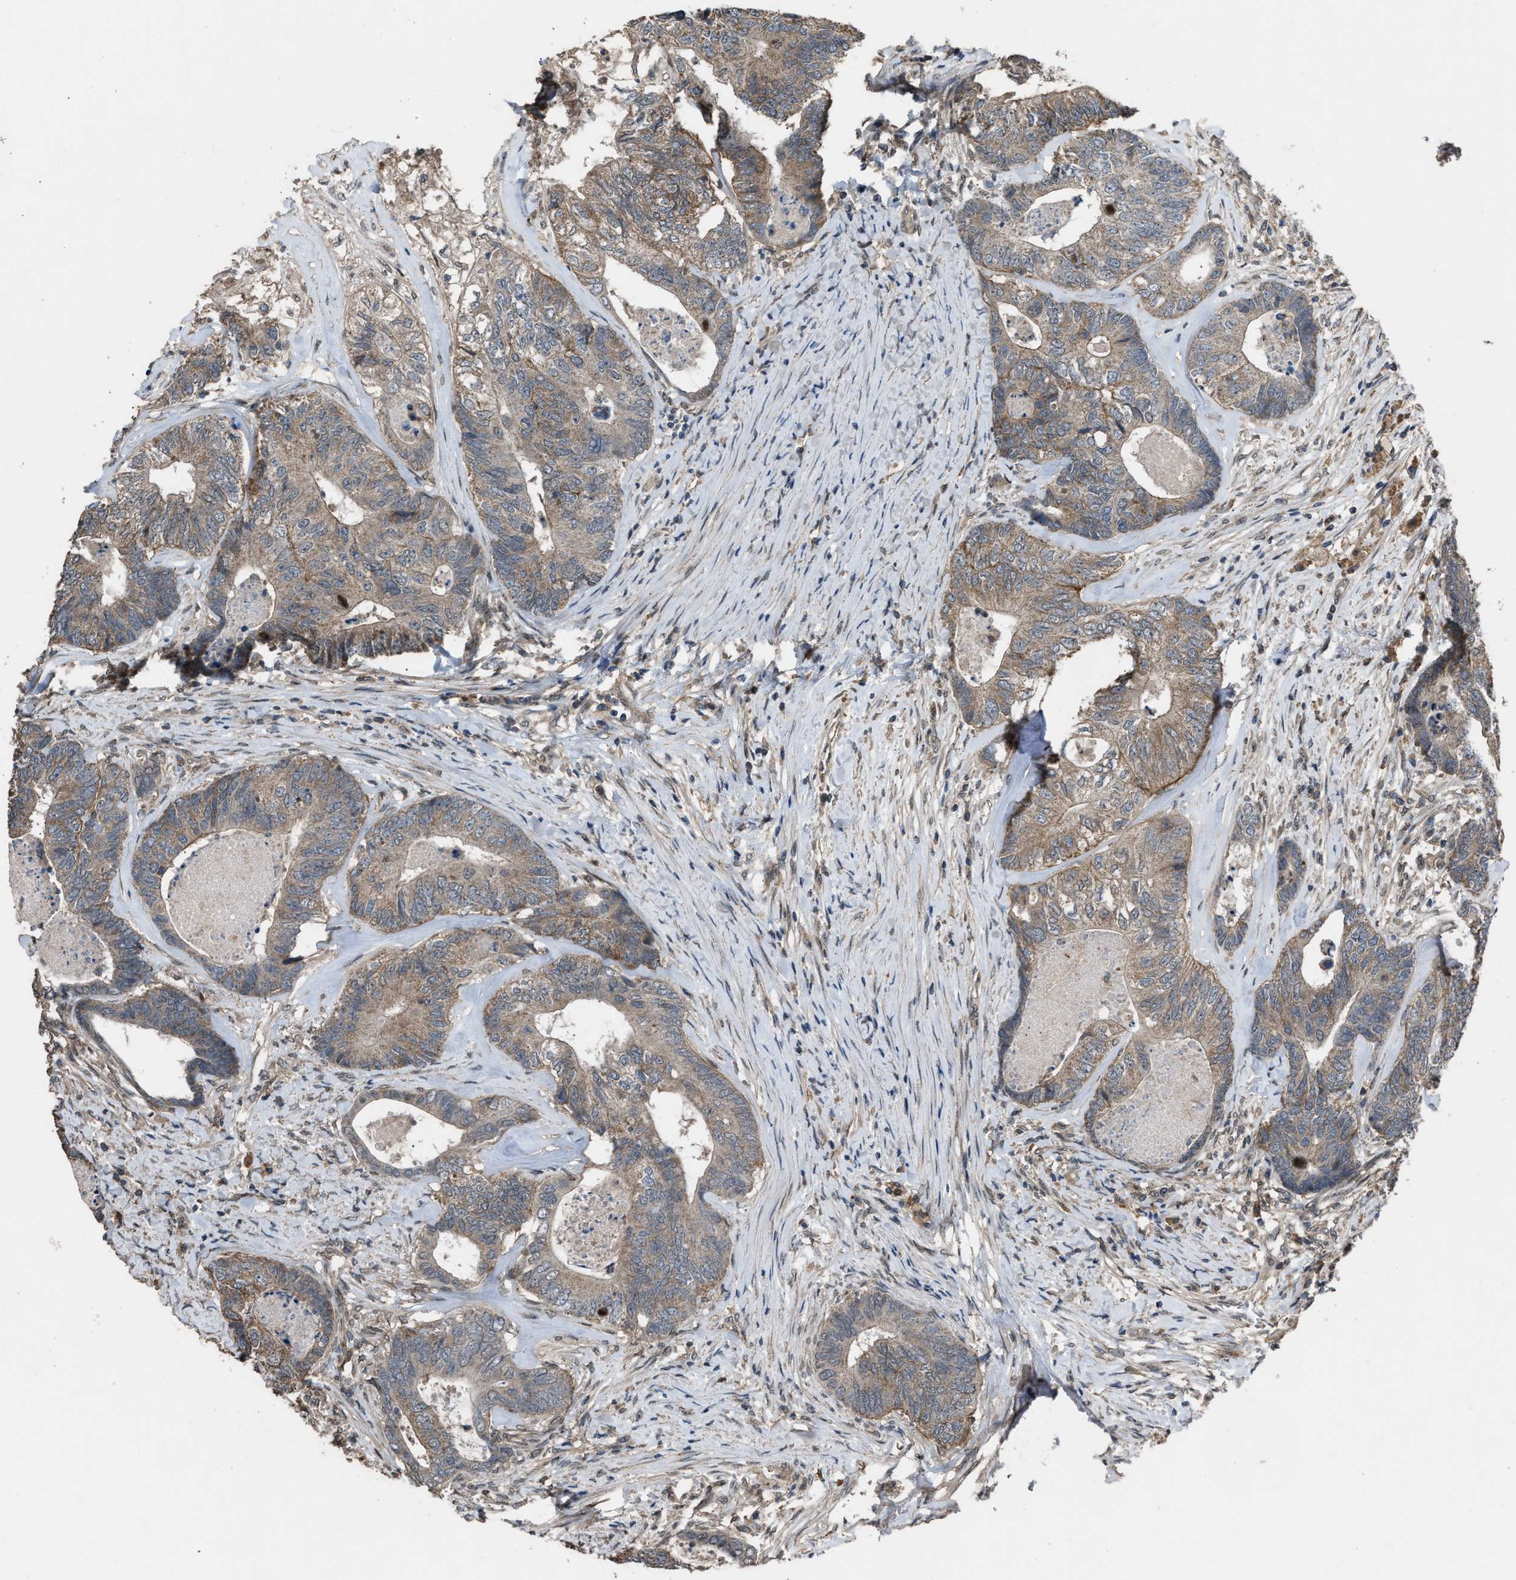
{"staining": {"intensity": "moderate", "quantity": ">75%", "location": "cytoplasmic/membranous"}, "tissue": "colorectal cancer", "cell_type": "Tumor cells", "image_type": "cancer", "snomed": [{"axis": "morphology", "description": "Adenocarcinoma, NOS"}, {"axis": "topography", "description": "Colon"}], "caption": "A photomicrograph of adenocarcinoma (colorectal) stained for a protein shows moderate cytoplasmic/membranous brown staining in tumor cells.", "gene": "UTRN", "patient": {"sex": "female", "age": 67}}